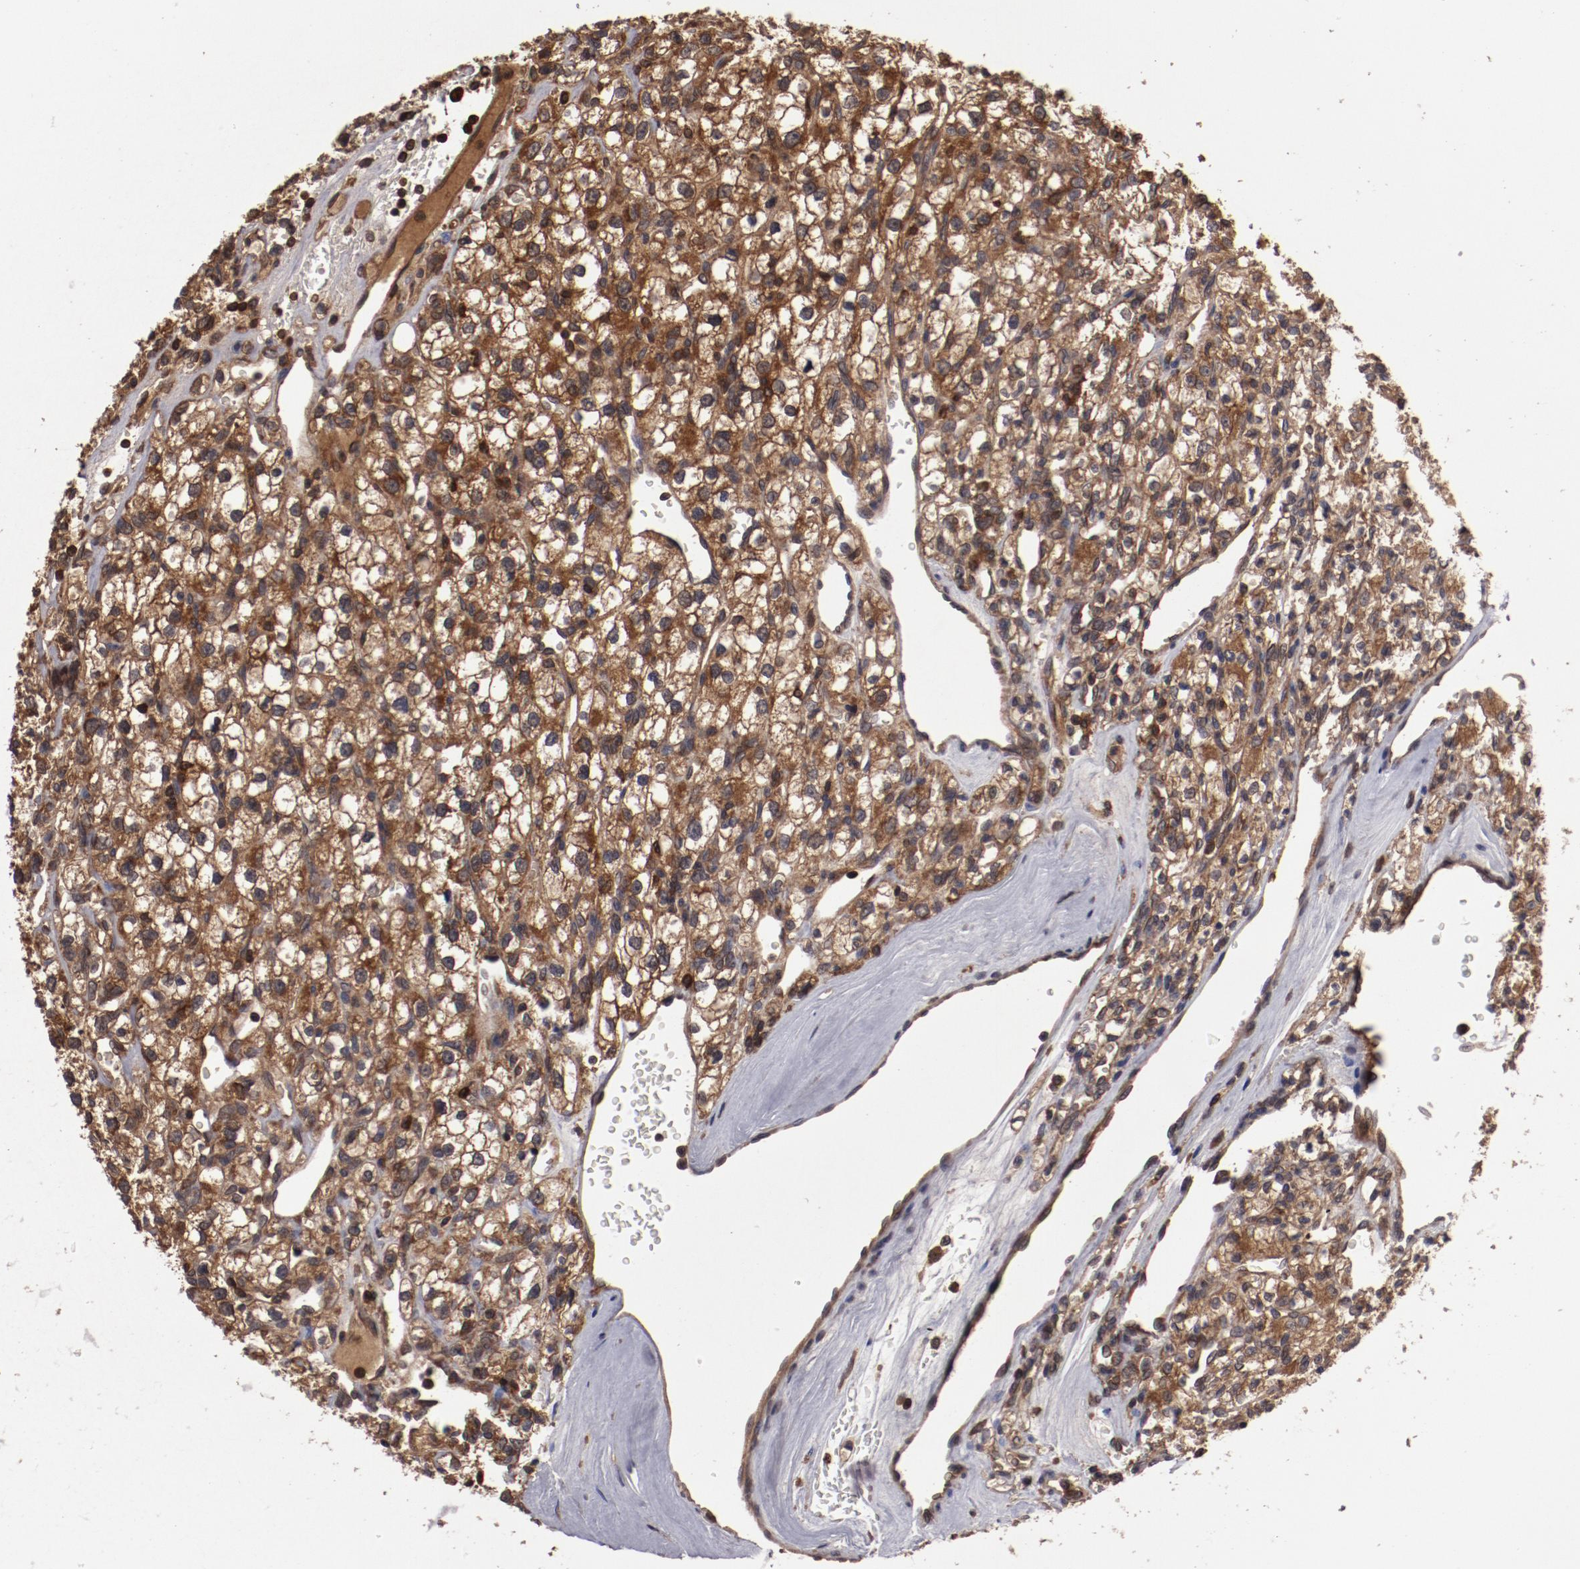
{"staining": {"intensity": "moderate", "quantity": ">75%", "location": "cytoplasmic/membranous"}, "tissue": "renal cancer", "cell_type": "Tumor cells", "image_type": "cancer", "snomed": [{"axis": "morphology", "description": "Adenocarcinoma, NOS"}, {"axis": "topography", "description": "Kidney"}], "caption": "Protein staining of renal cancer (adenocarcinoma) tissue reveals moderate cytoplasmic/membranous positivity in about >75% of tumor cells. Immunohistochemistry stains the protein in brown and the nuclei are stained blue.", "gene": "RPS6KA6", "patient": {"sex": "female", "age": 62}}